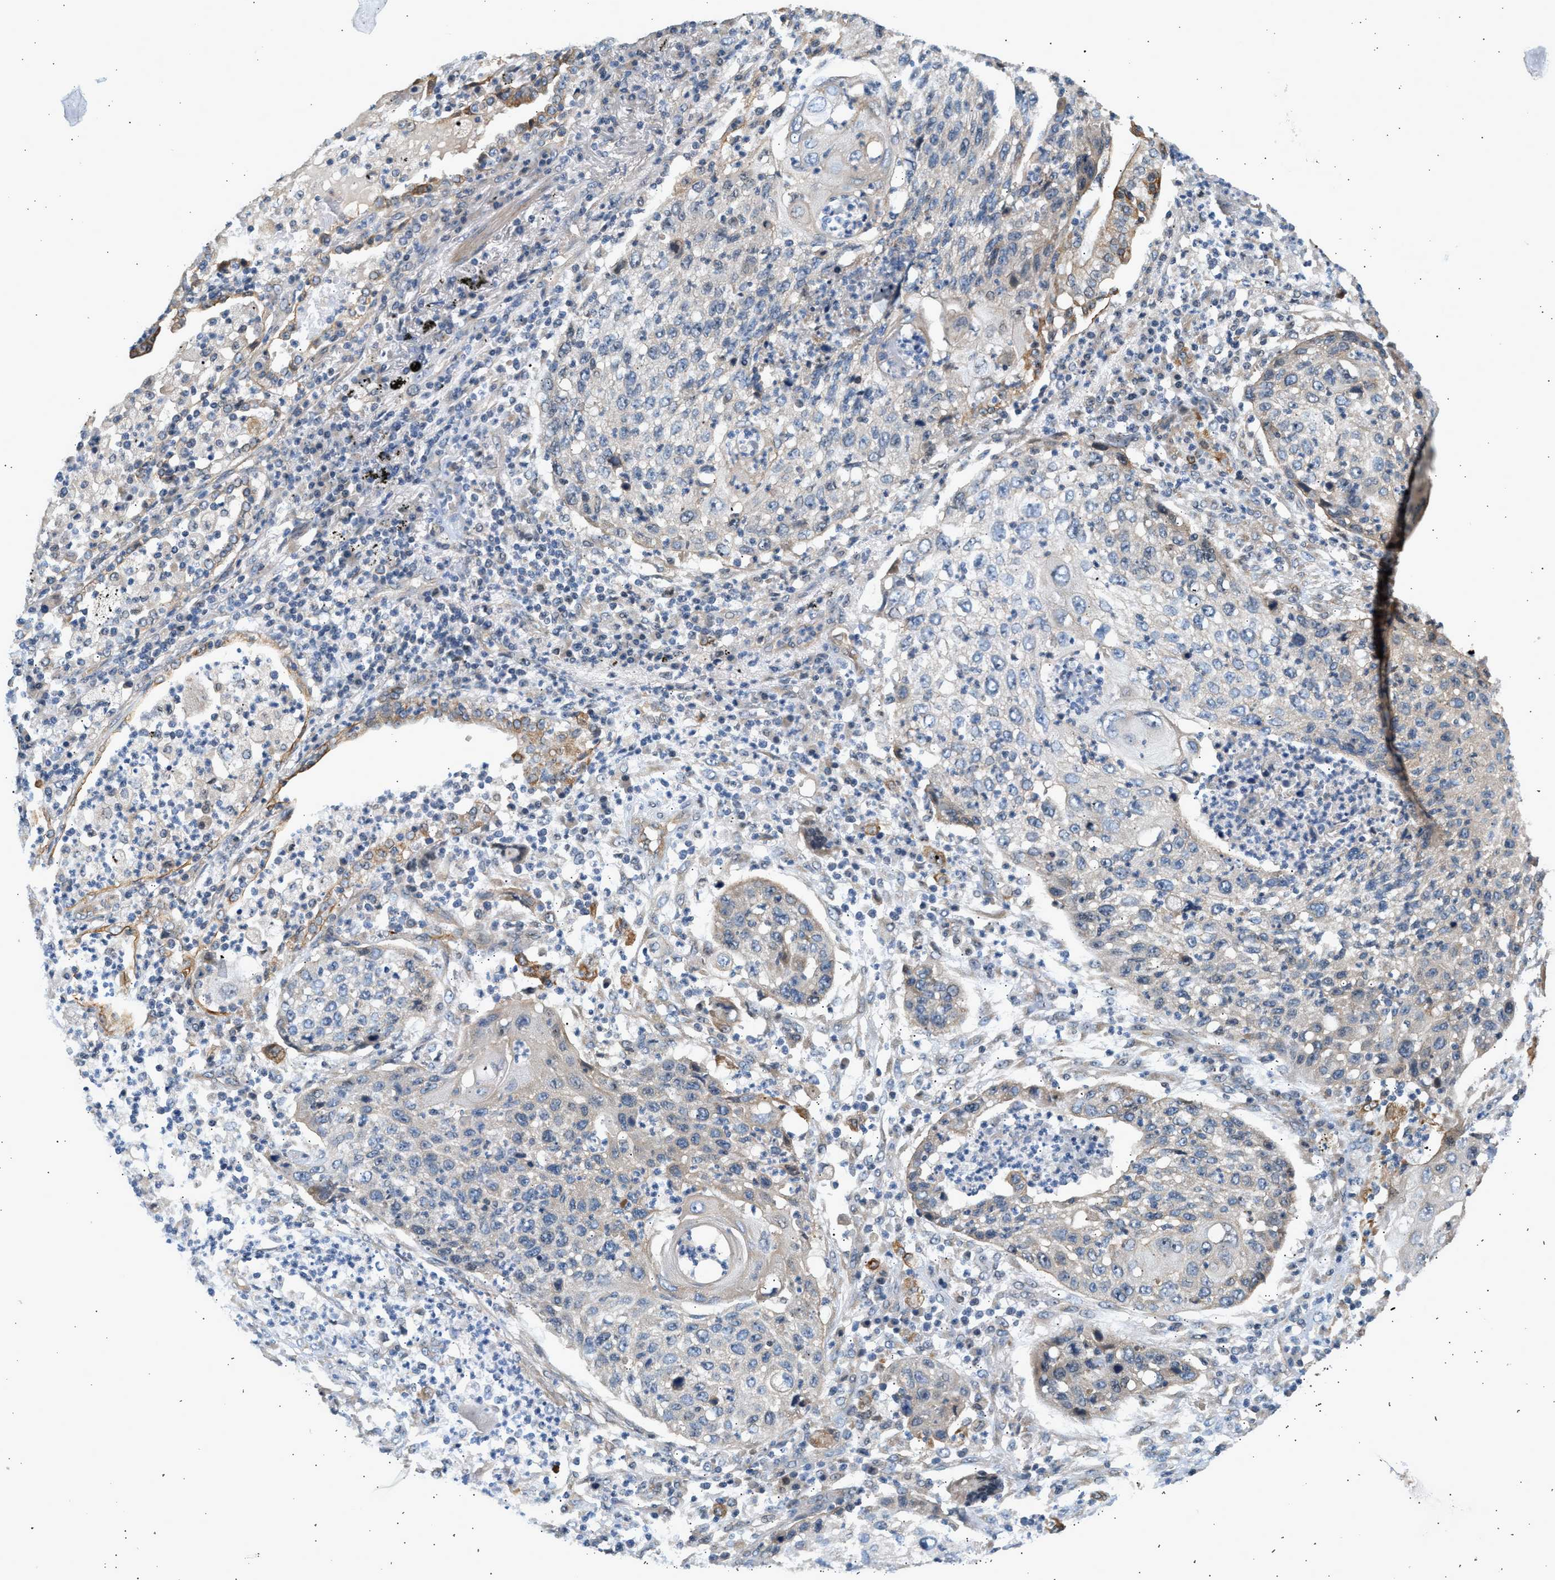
{"staining": {"intensity": "negative", "quantity": "none", "location": "none"}, "tissue": "lung cancer", "cell_type": "Tumor cells", "image_type": "cancer", "snomed": [{"axis": "morphology", "description": "Squamous cell carcinoma, NOS"}, {"axis": "topography", "description": "Lung"}], "caption": "There is no significant positivity in tumor cells of lung cancer (squamous cell carcinoma). (Immunohistochemistry, brightfield microscopy, high magnification).", "gene": "WDR31", "patient": {"sex": "female", "age": 63}}